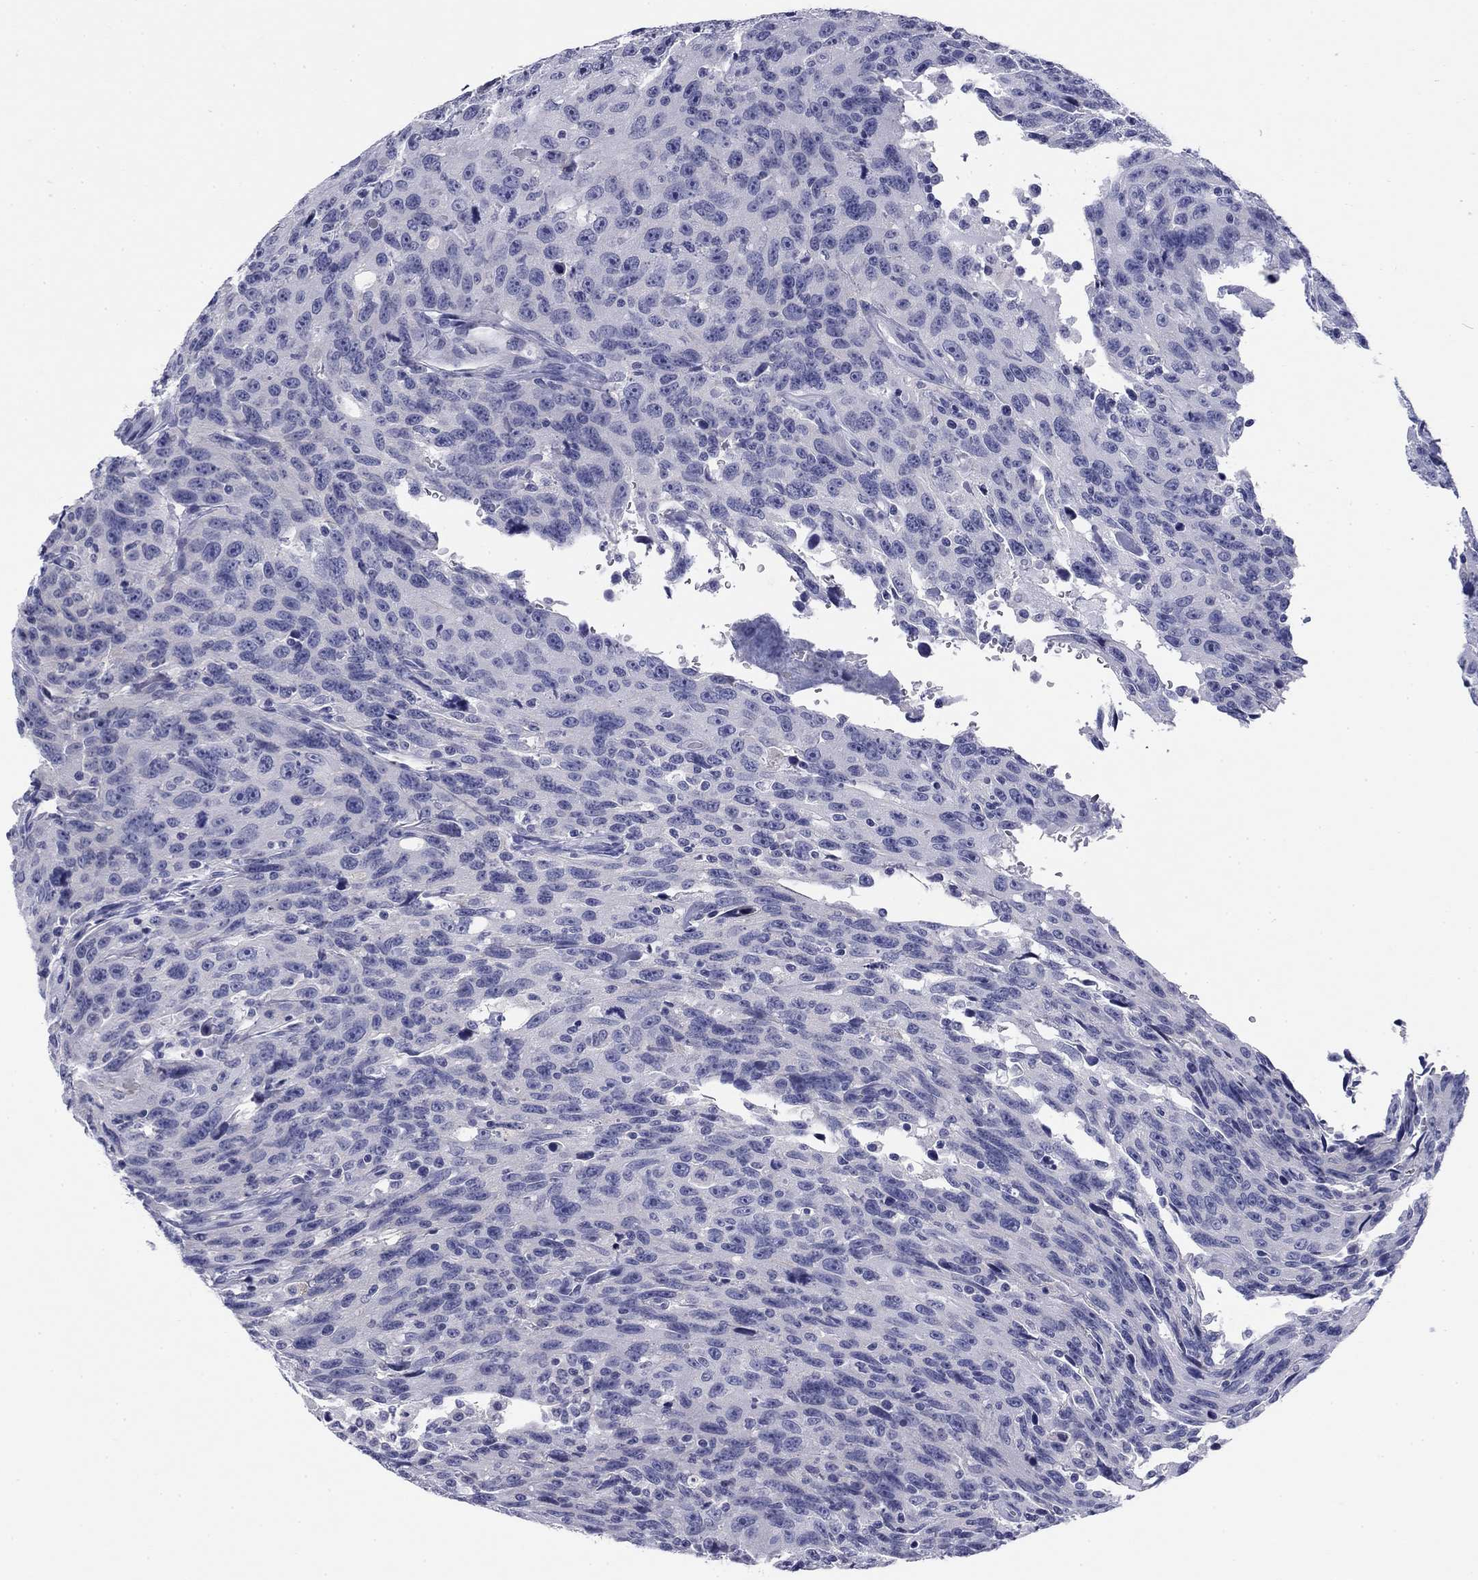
{"staining": {"intensity": "negative", "quantity": "none", "location": "none"}, "tissue": "urothelial cancer", "cell_type": "Tumor cells", "image_type": "cancer", "snomed": [{"axis": "morphology", "description": "Urothelial carcinoma, NOS"}, {"axis": "morphology", "description": "Urothelial carcinoma, High grade"}, {"axis": "topography", "description": "Urinary bladder"}], "caption": "Immunohistochemistry (IHC) photomicrograph of neoplastic tissue: human transitional cell carcinoma stained with DAB (3,3'-diaminobenzidine) demonstrates no significant protein staining in tumor cells. (Immunohistochemistry (IHC), brightfield microscopy, high magnification).", "gene": "ABCC2", "patient": {"sex": "female", "age": 73}}